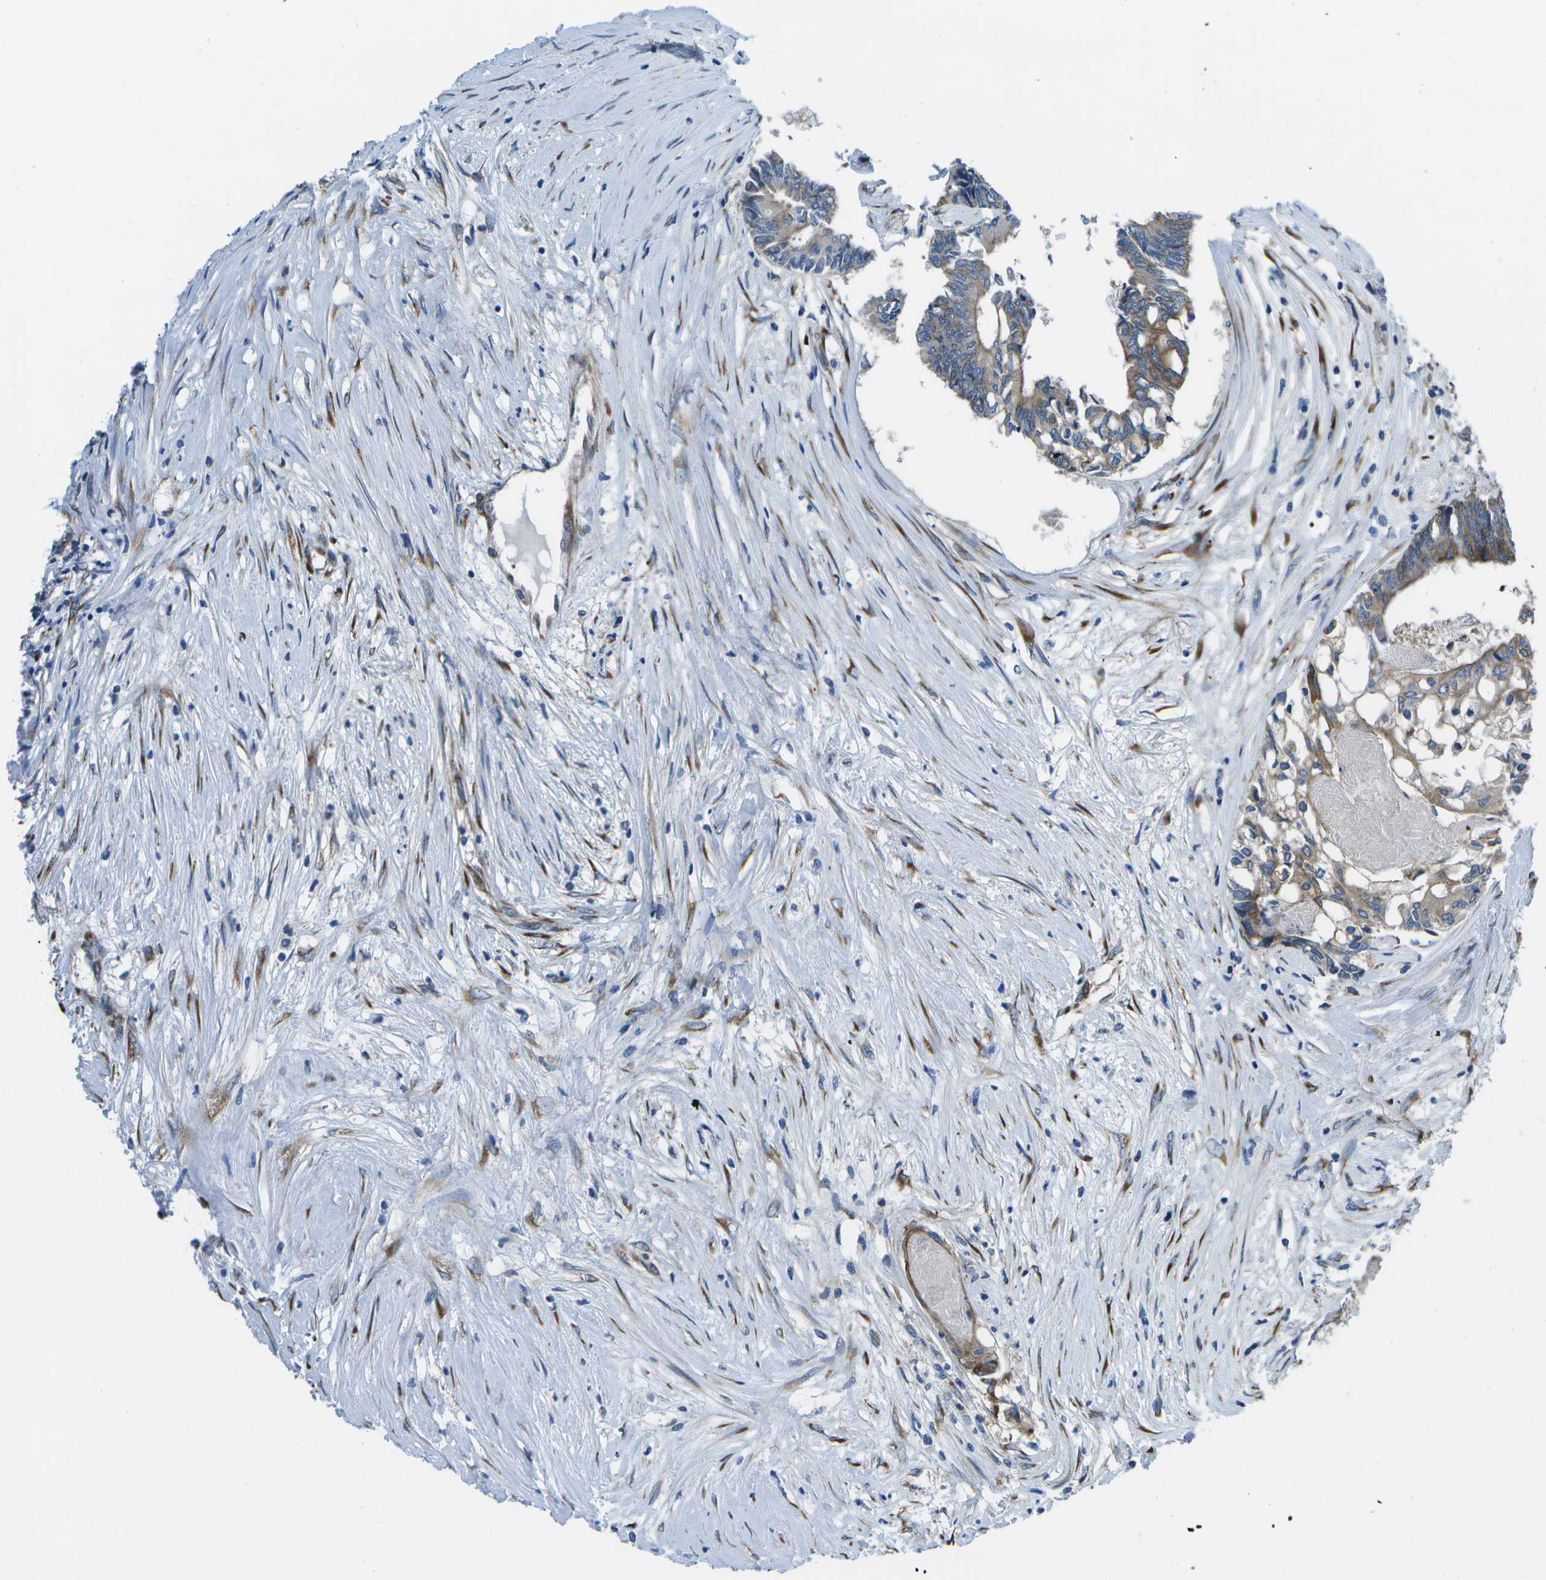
{"staining": {"intensity": "weak", "quantity": "25%-75%", "location": "cytoplasmic/membranous"}, "tissue": "colorectal cancer", "cell_type": "Tumor cells", "image_type": "cancer", "snomed": [{"axis": "morphology", "description": "Adenocarcinoma, NOS"}, {"axis": "topography", "description": "Rectum"}], "caption": "The immunohistochemical stain highlights weak cytoplasmic/membranous expression in tumor cells of colorectal adenocarcinoma tissue.", "gene": "P3H1", "patient": {"sex": "male", "age": 63}}